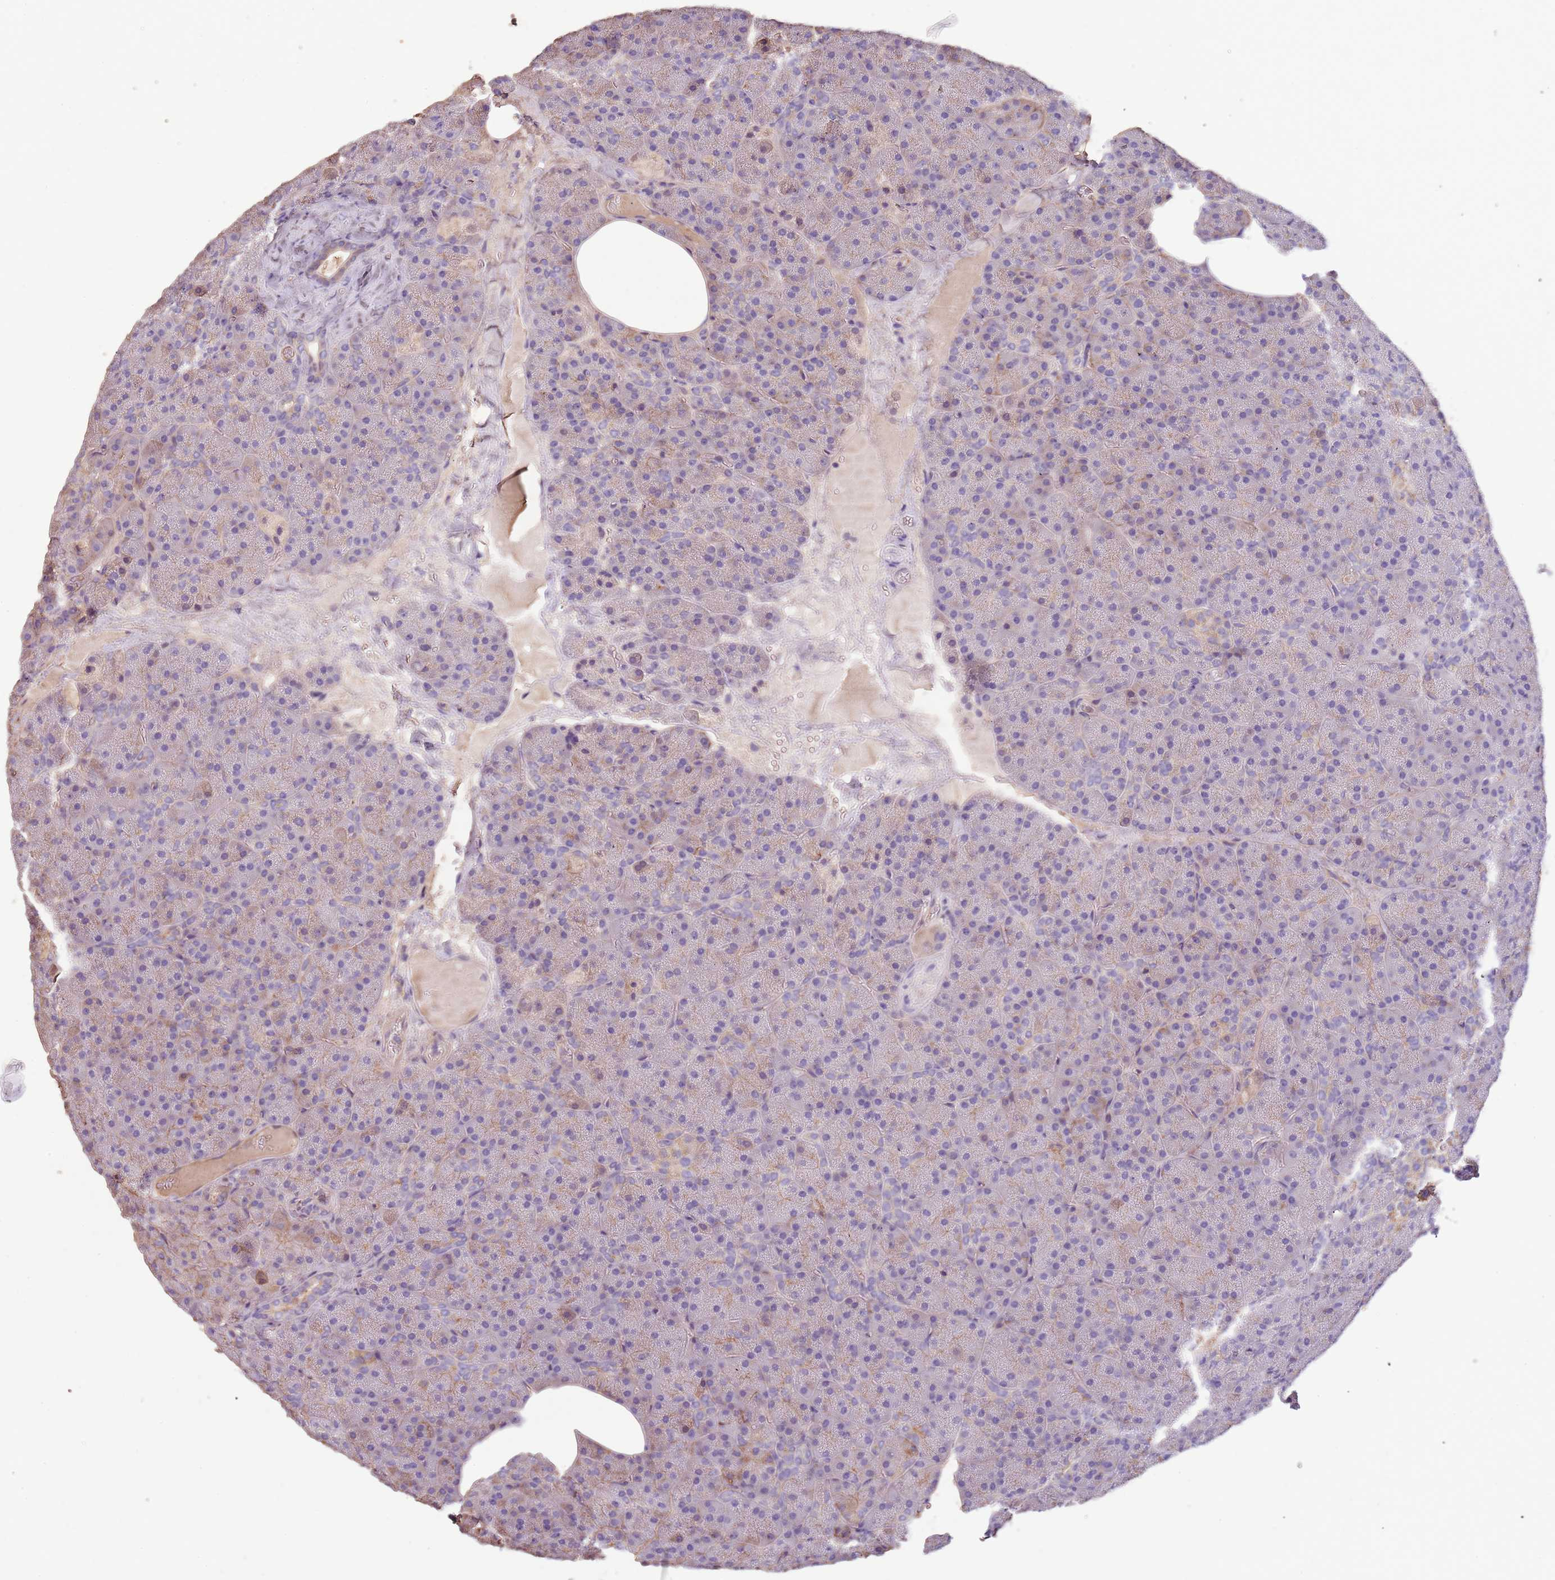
{"staining": {"intensity": "weak", "quantity": "<25%", "location": "cytoplasmic/membranous"}, "tissue": "pancreas", "cell_type": "Exocrine glandular cells", "image_type": "normal", "snomed": [{"axis": "morphology", "description": "Normal tissue, NOS"}, {"axis": "morphology", "description": "Carcinoid, malignant, NOS"}, {"axis": "topography", "description": "Pancreas"}], "caption": "Immunohistochemistry of normal pancreas shows no staining in exocrine glandular cells.", "gene": "FECH", "patient": {"sex": "female", "age": 35}}